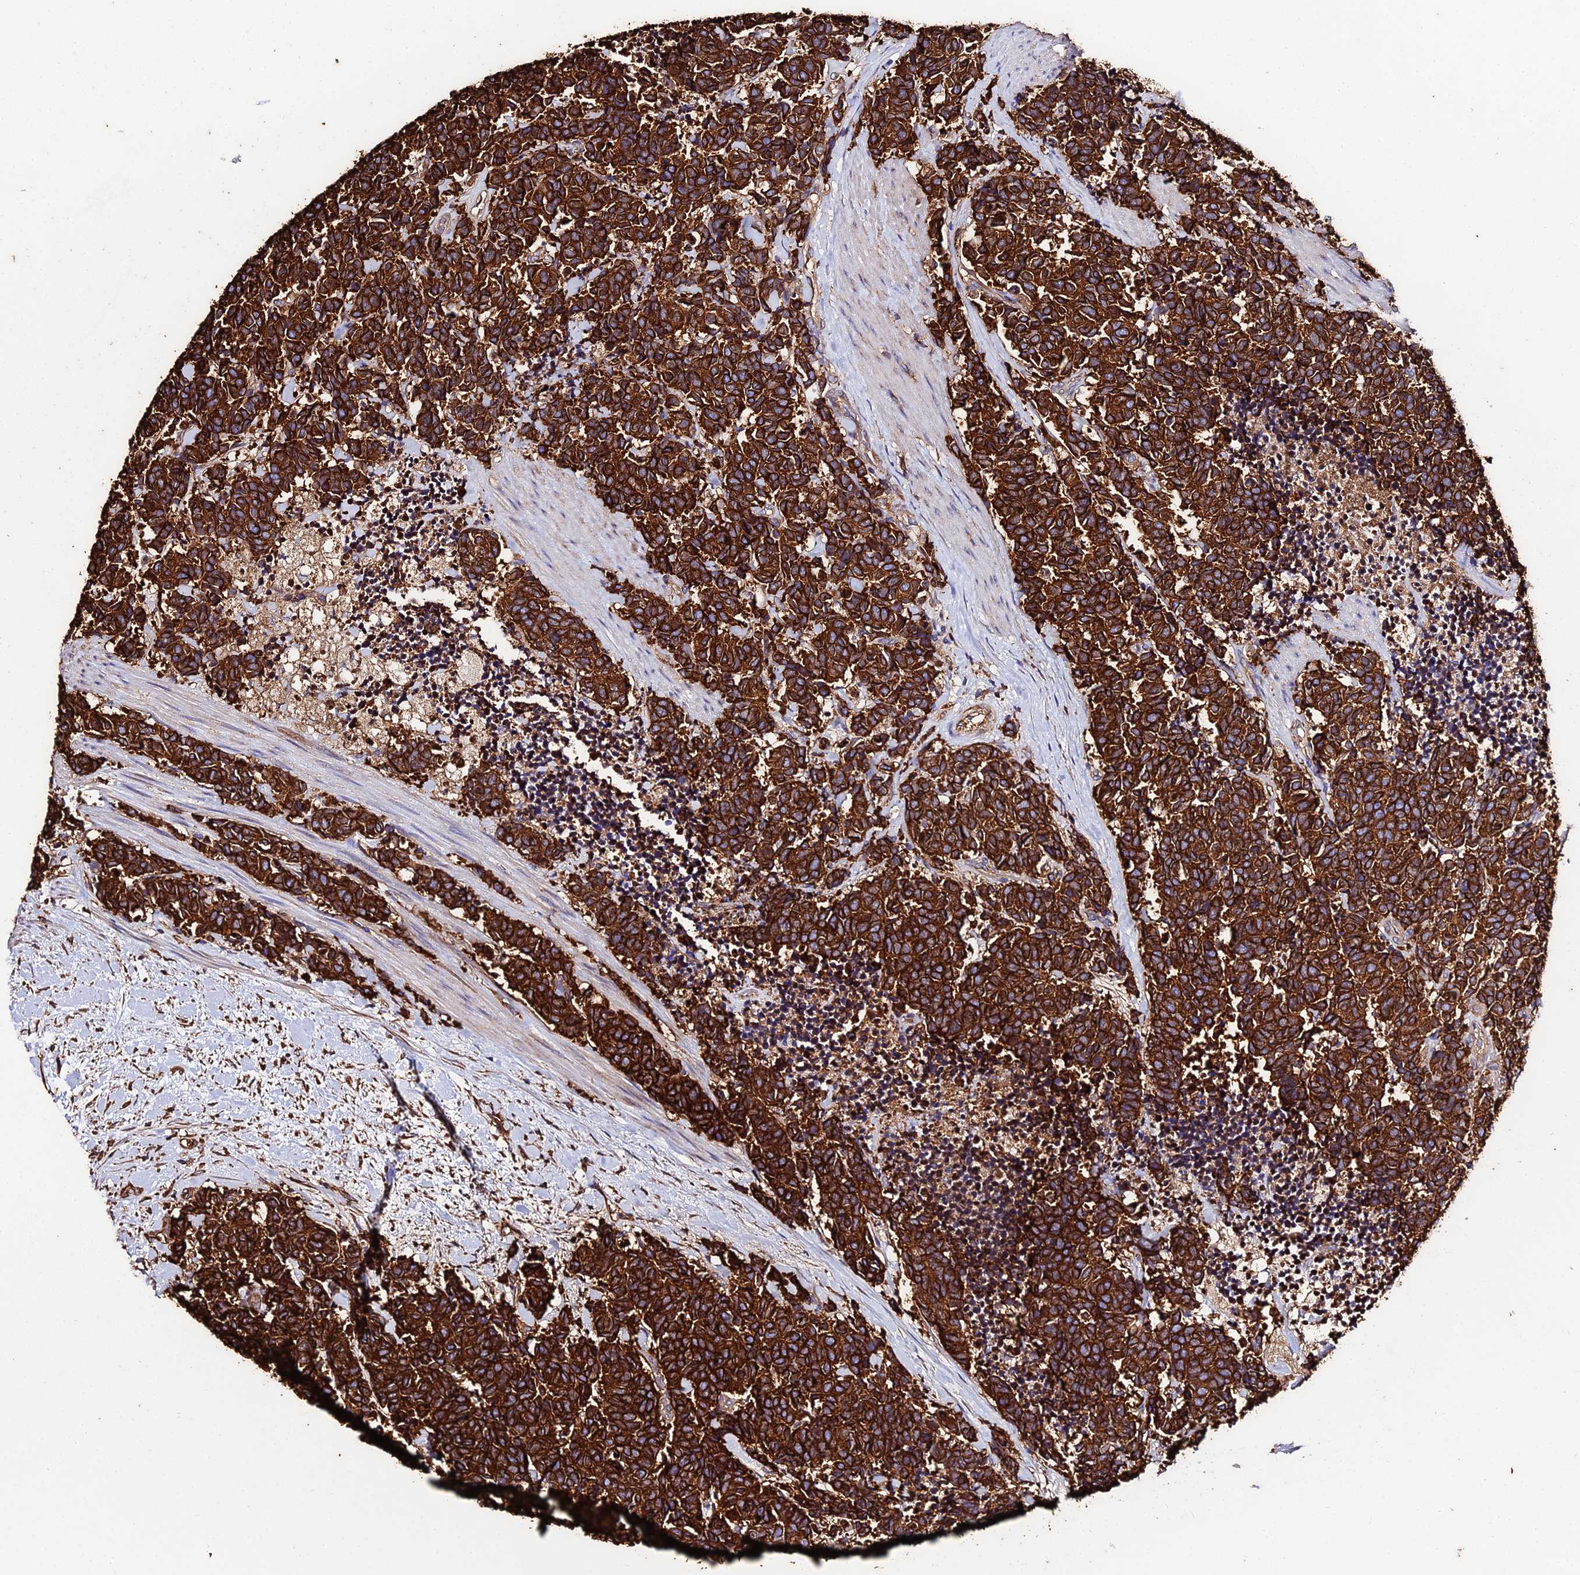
{"staining": {"intensity": "strong", "quantity": ">75%", "location": "cytoplasmic/membranous"}, "tissue": "carcinoid", "cell_type": "Tumor cells", "image_type": "cancer", "snomed": [{"axis": "morphology", "description": "Carcinoma, NOS"}, {"axis": "morphology", "description": "Carcinoid, malignant, NOS"}, {"axis": "topography", "description": "Prostate"}], "caption": "A histopathology image showing strong cytoplasmic/membranous staining in about >75% of tumor cells in carcinoid, as visualized by brown immunohistochemical staining.", "gene": "TUBA3D", "patient": {"sex": "male", "age": 57}}